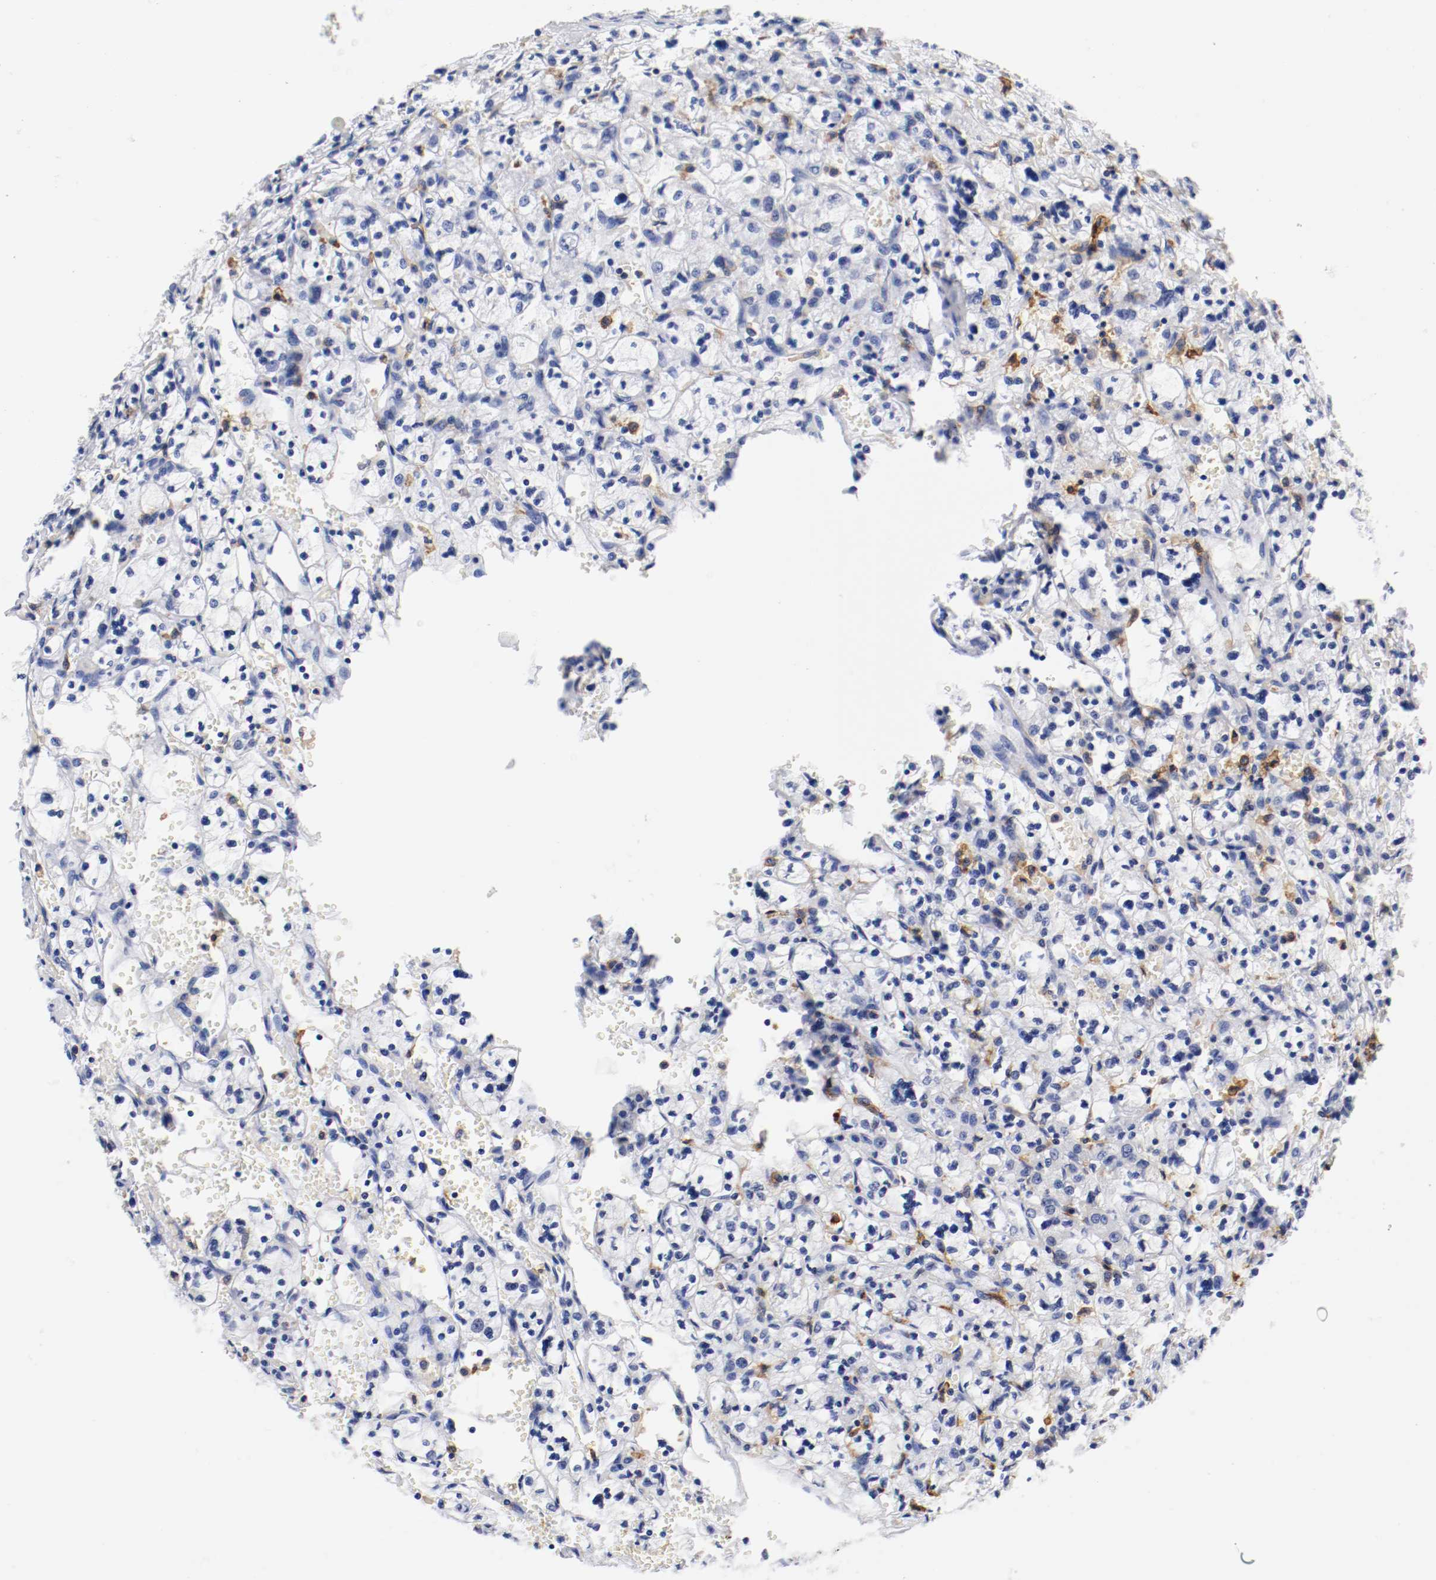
{"staining": {"intensity": "negative", "quantity": "none", "location": "none"}, "tissue": "renal cancer", "cell_type": "Tumor cells", "image_type": "cancer", "snomed": [{"axis": "morphology", "description": "Adenocarcinoma, NOS"}, {"axis": "topography", "description": "Kidney"}], "caption": "This is an immunohistochemistry (IHC) histopathology image of renal cancer. There is no positivity in tumor cells.", "gene": "ITGAX", "patient": {"sex": "female", "age": 83}}